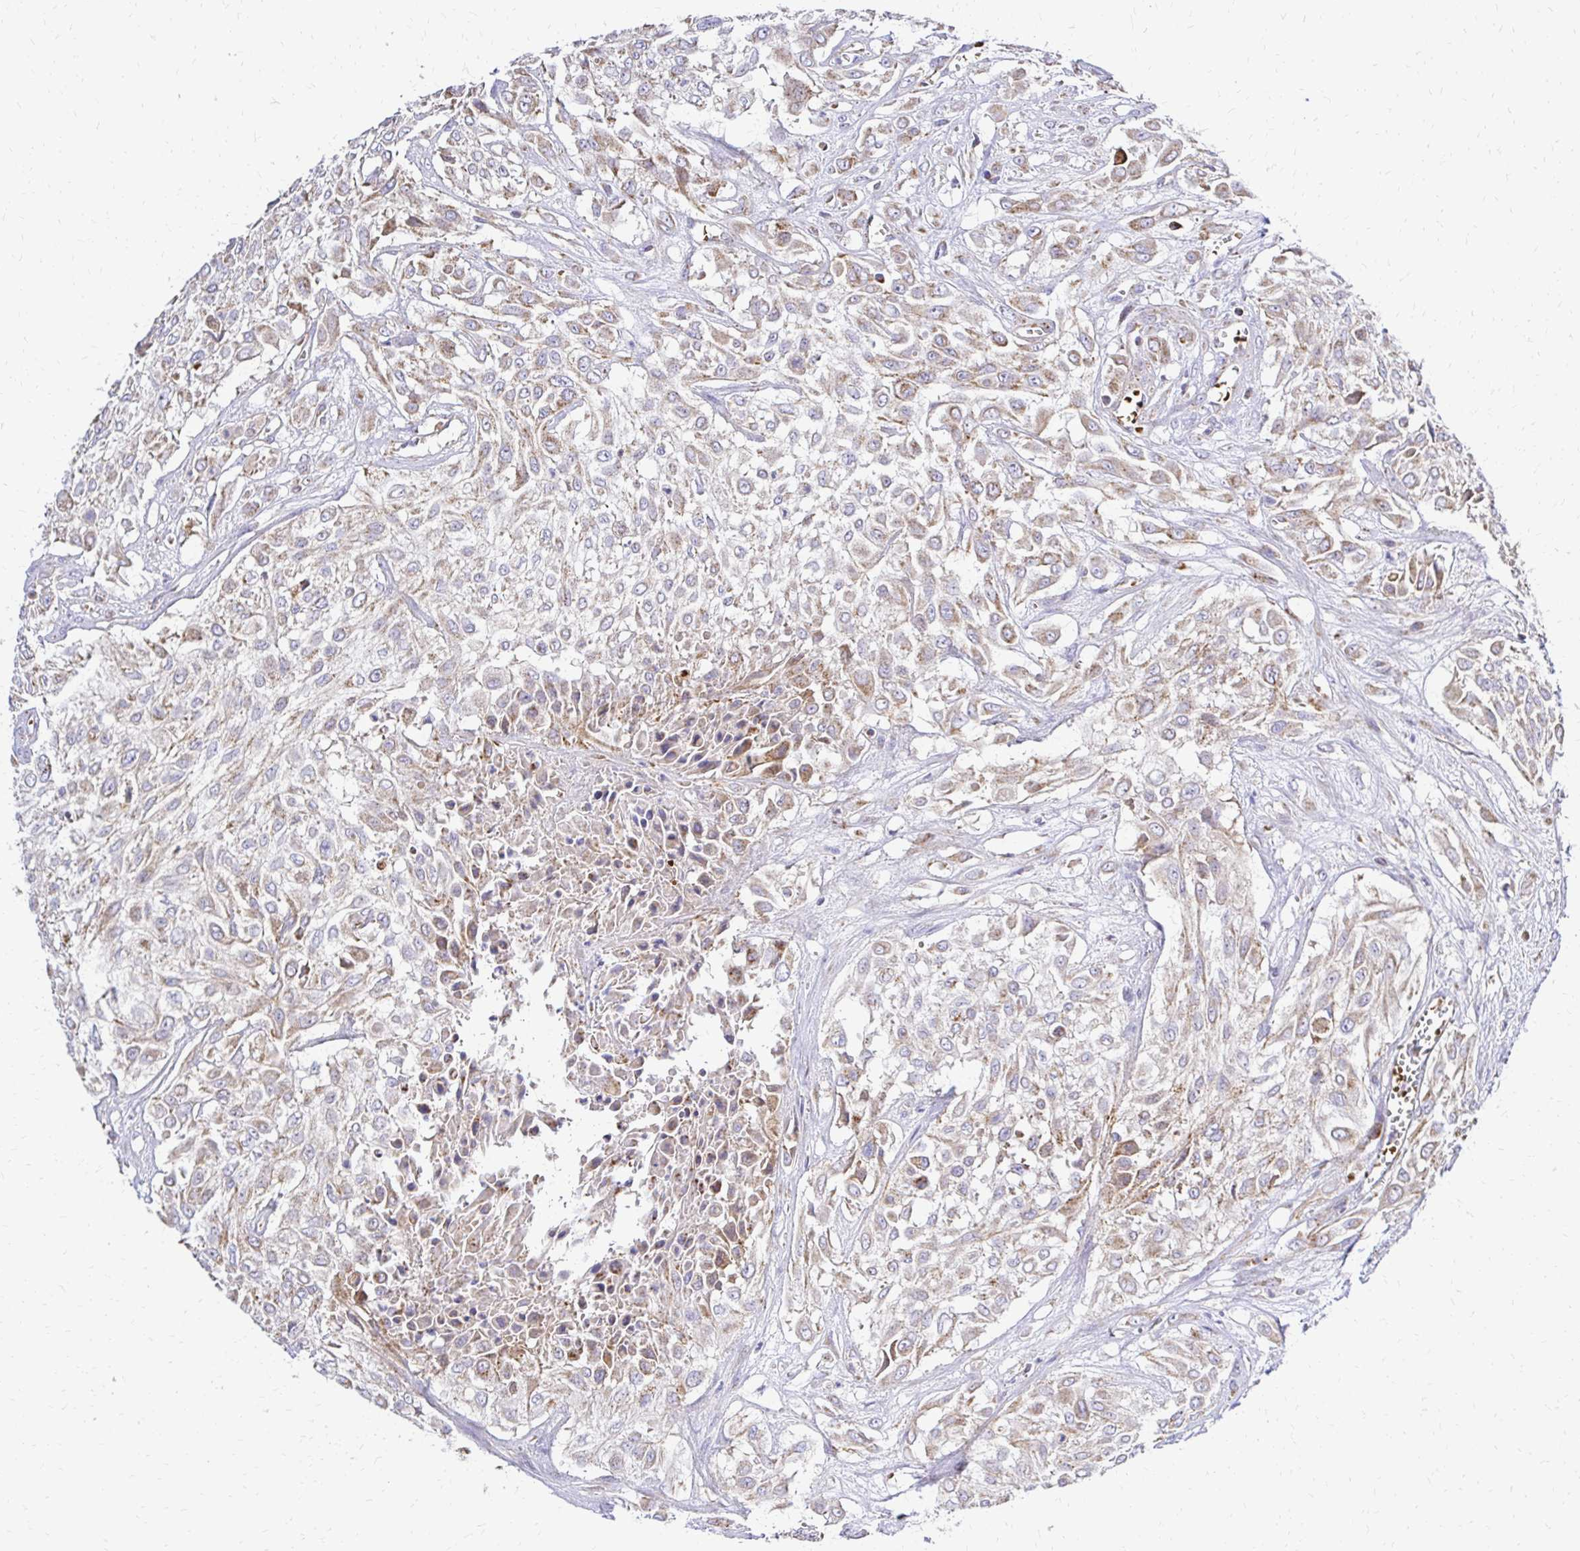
{"staining": {"intensity": "weak", "quantity": ">75%", "location": "cytoplasmic/membranous"}, "tissue": "urothelial cancer", "cell_type": "Tumor cells", "image_type": "cancer", "snomed": [{"axis": "morphology", "description": "Urothelial carcinoma, High grade"}, {"axis": "topography", "description": "Urinary bladder"}], "caption": "A brown stain labels weak cytoplasmic/membranous expression of a protein in human high-grade urothelial carcinoma tumor cells.", "gene": "MRPL13", "patient": {"sex": "male", "age": 57}}